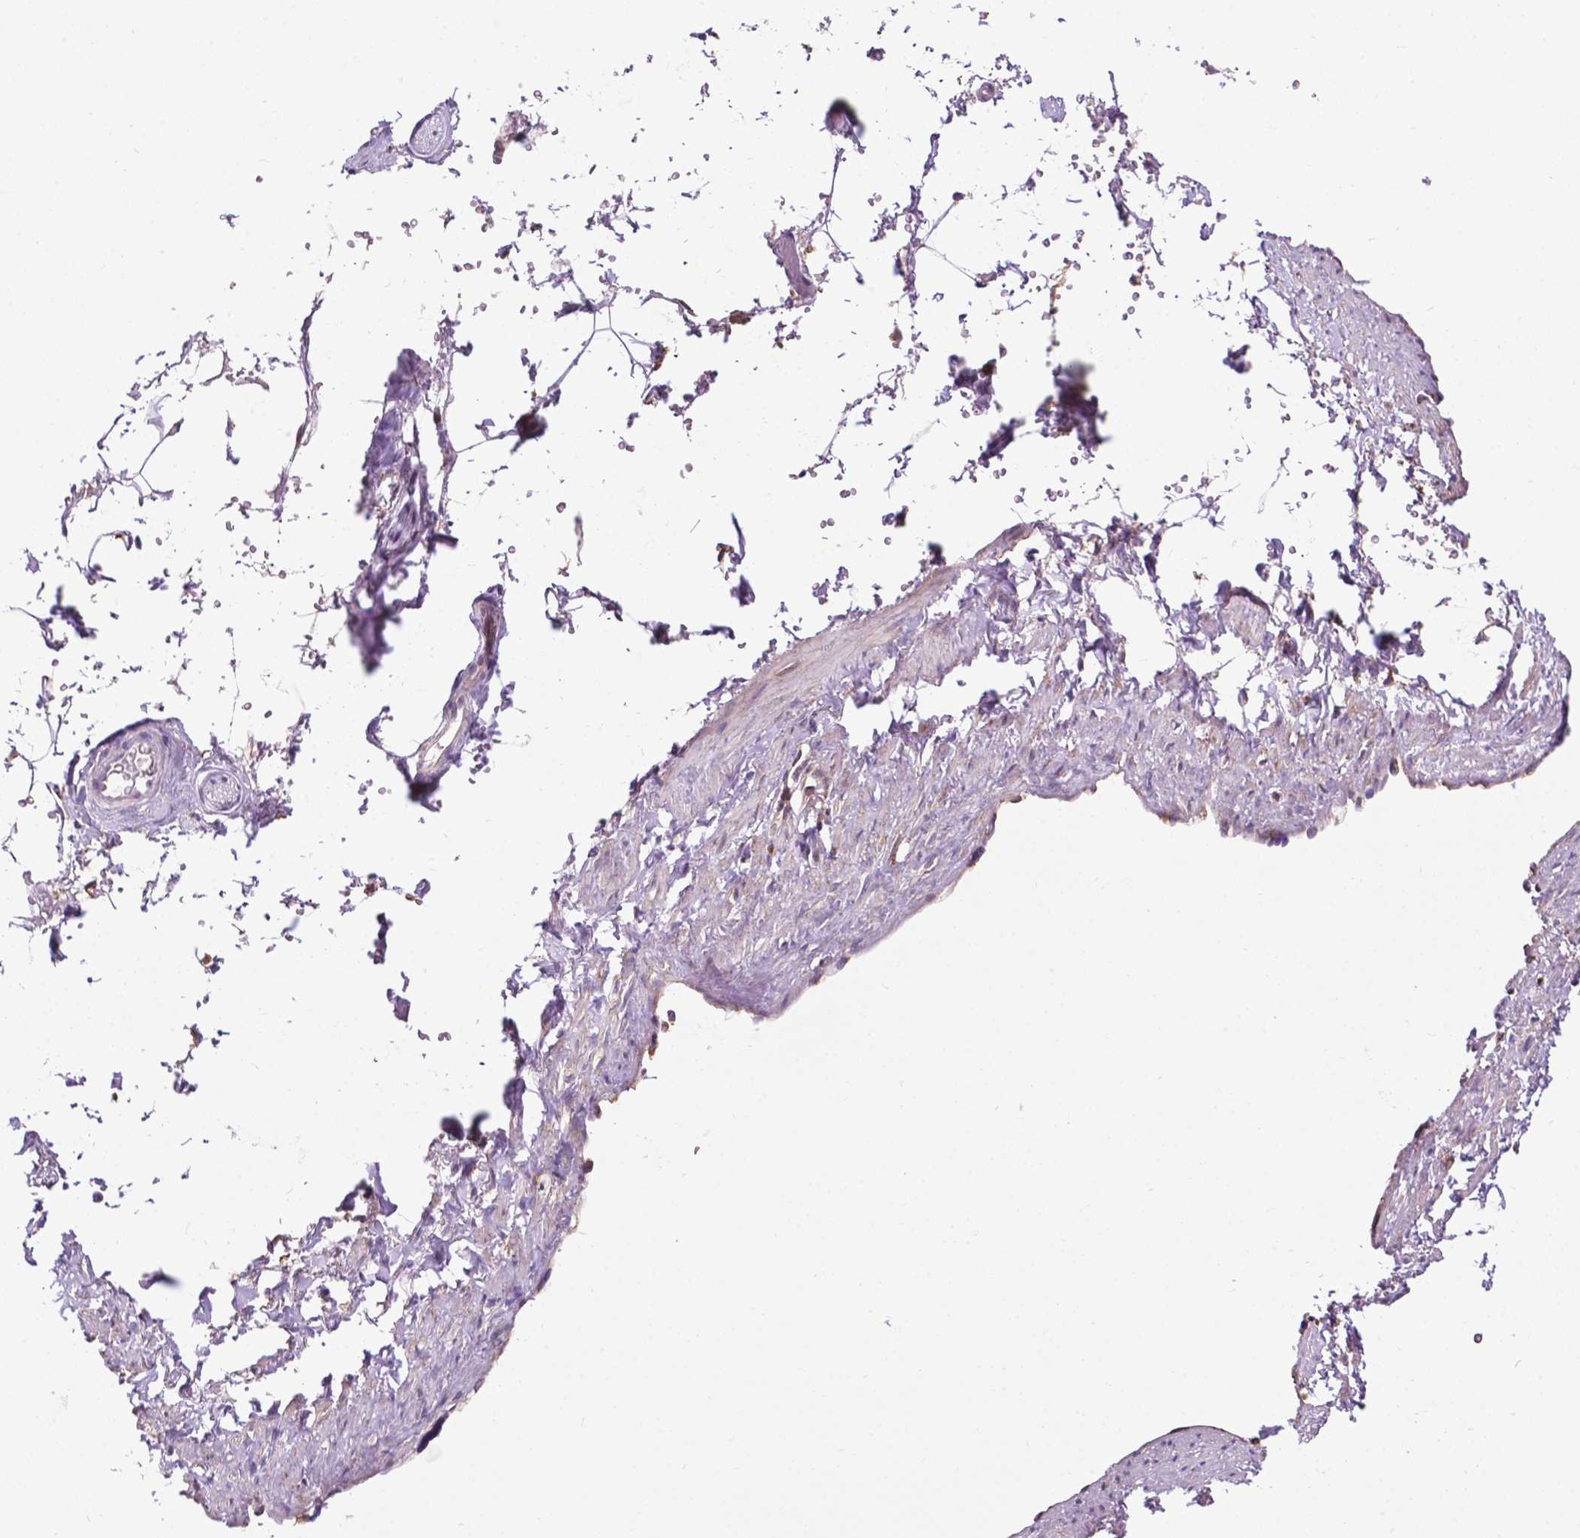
{"staining": {"intensity": "negative", "quantity": "none", "location": "none"}, "tissue": "adipose tissue", "cell_type": "Adipocytes", "image_type": "normal", "snomed": [{"axis": "morphology", "description": "Normal tissue, NOS"}, {"axis": "topography", "description": "Prostate"}, {"axis": "topography", "description": "Peripheral nerve tissue"}], "caption": "The image shows no significant expression in adipocytes of adipose tissue.", "gene": "GANAB", "patient": {"sex": "male", "age": 55}}